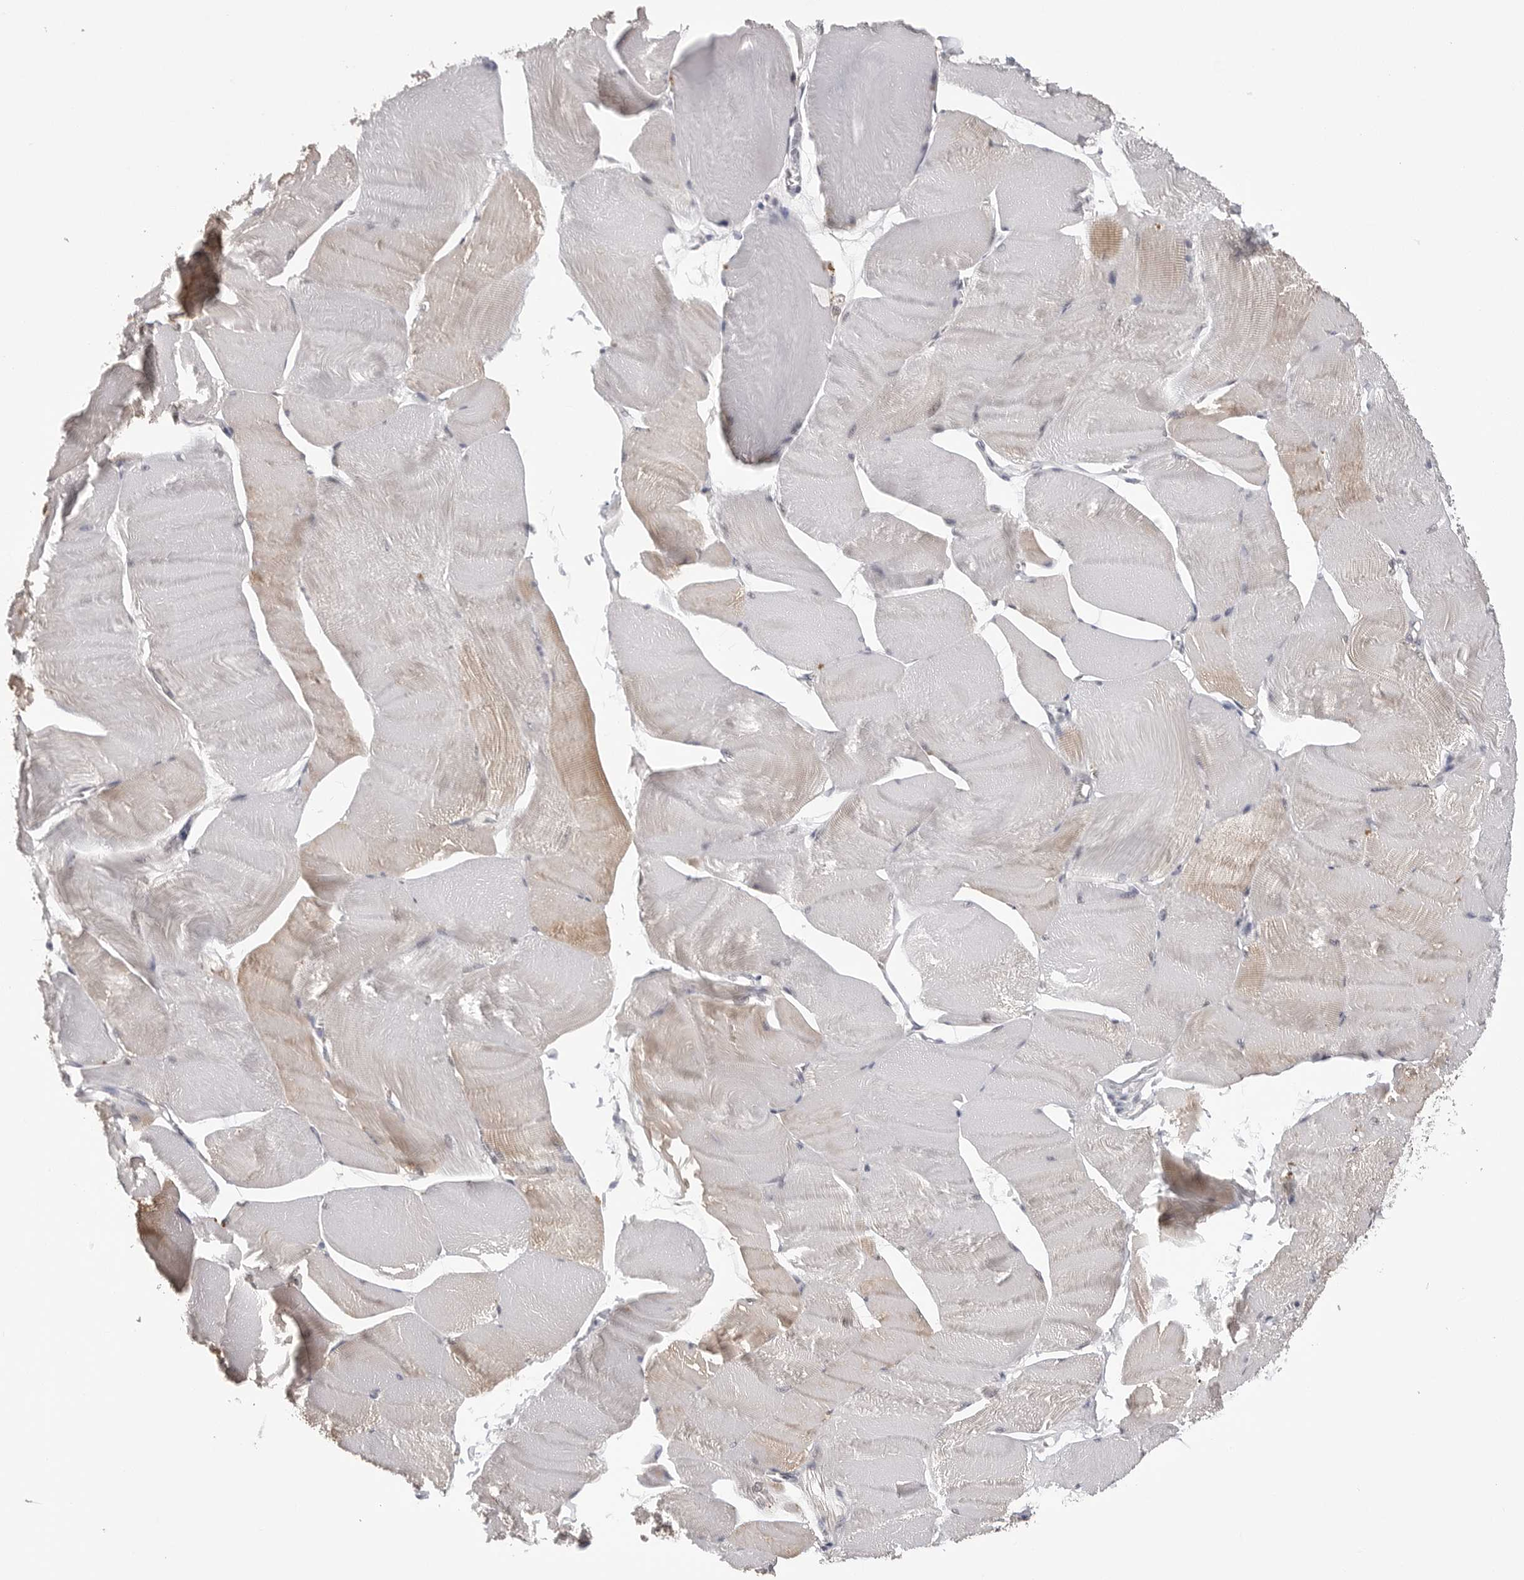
{"staining": {"intensity": "weak", "quantity": "25%-75%", "location": "cytoplasmic/membranous"}, "tissue": "skeletal muscle", "cell_type": "Myocytes", "image_type": "normal", "snomed": [{"axis": "morphology", "description": "Normal tissue, NOS"}, {"axis": "morphology", "description": "Basal cell carcinoma"}, {"axis": "topography", "description": "Skeletal muscle"}], "caption": "Skeletal muscle stained for a protein exhibits weak cytoplasmic/membranous positivity in myocytes. (DAB (3,3'-diaminobenzidine) = brown stain, brightfield microscopy at high magnification).", "gene": "CDK20", "patient": {"sex": "female", "age": 64}}